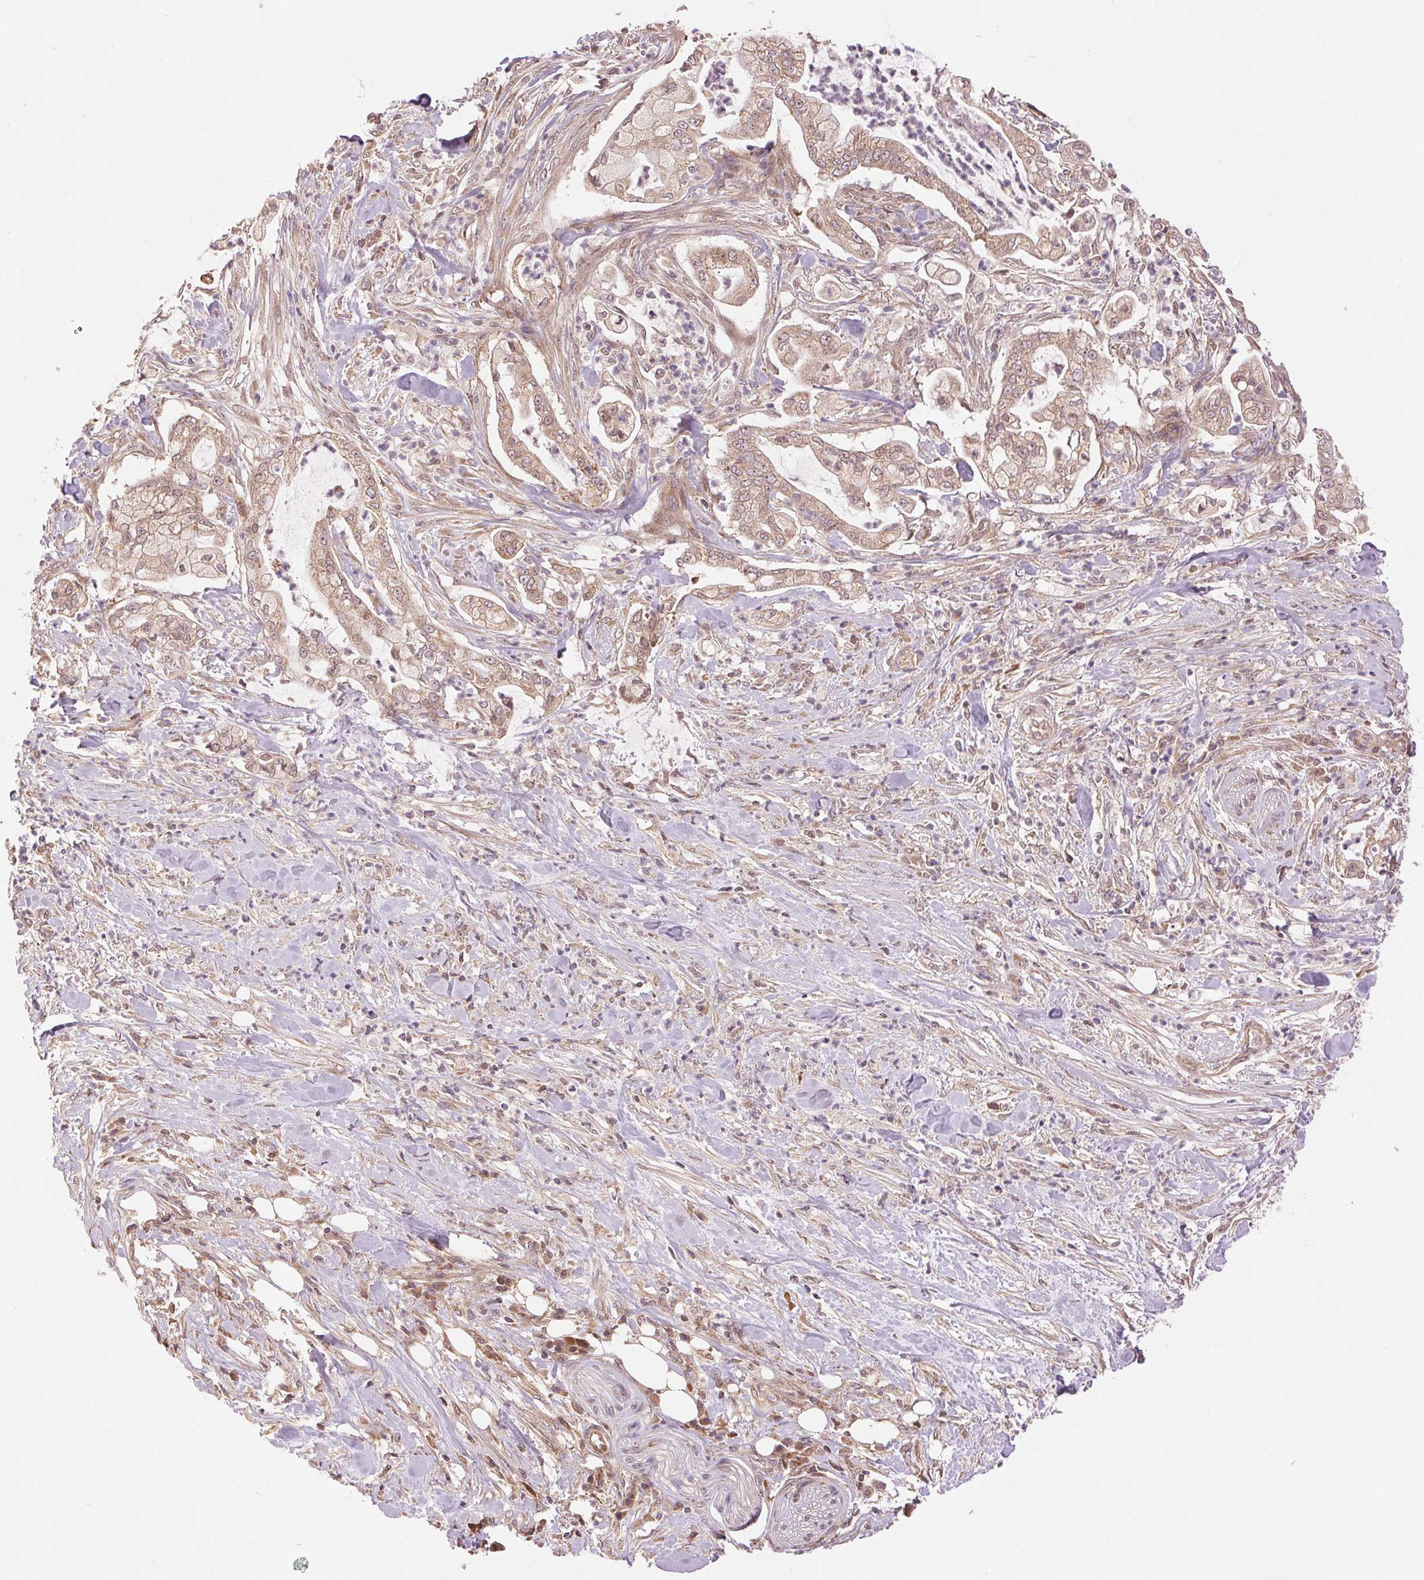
{"staining": {"intensity": "weak", "quantity": ">75%", "location": "cytoplasmic/membranous"}, "tissue": "pancreatic cancer", "cell_type": "Tumor cells", "image_type": "cancer", "snomed": [{"axis": "morphology", "description": "Adenocarcinoma, NOS"}, {"axis": "topography", "description": "Pancreas"}], "caption": "Pancreatic cancer (adenocarcinoma) stained with a protein marker exhibits weak staining in tumor cells.", "gene": "BTF3L4", "patient": {"sex": "female", "age": 69}}